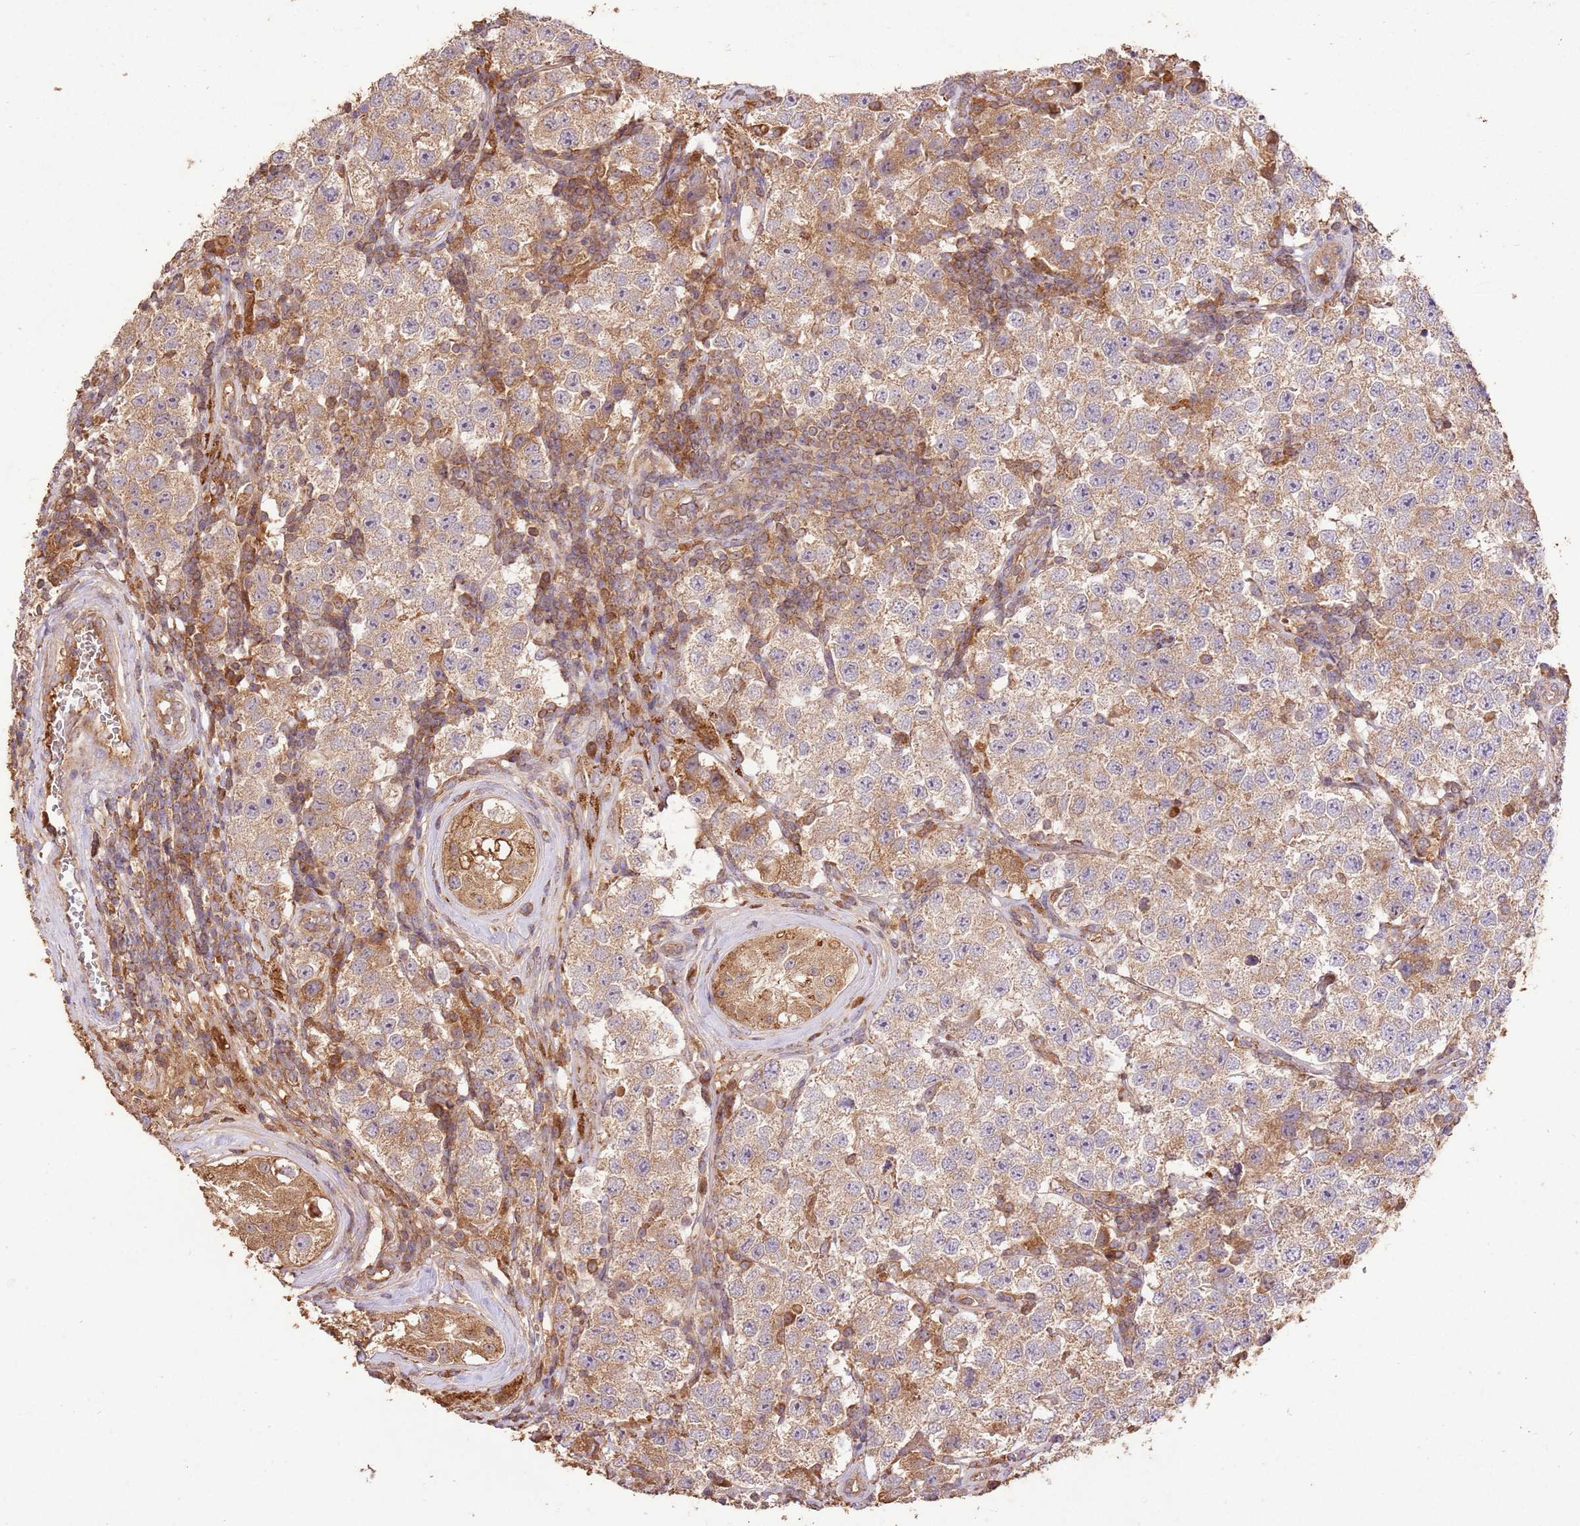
{"staining": {"intensity": "weak", "quantity": ">75%", "location": "cytoplasmic/membranous"}, "tissue": "testis cancer", "cell_type": "Tumor cells", "image_type": "cancer", "snomed": [{"axis": "morphology", "description": "Seminoma, NOS"}, {"axis": "topography", "description": "Testis"}], "caption": "Protein expression analysis of human testis cancer reveals weak cytoplasmic/membranous positivity in about >75% of tumor cells.", "gene": "LRRC28", "patient": {"sex": "male", "age": 34}}